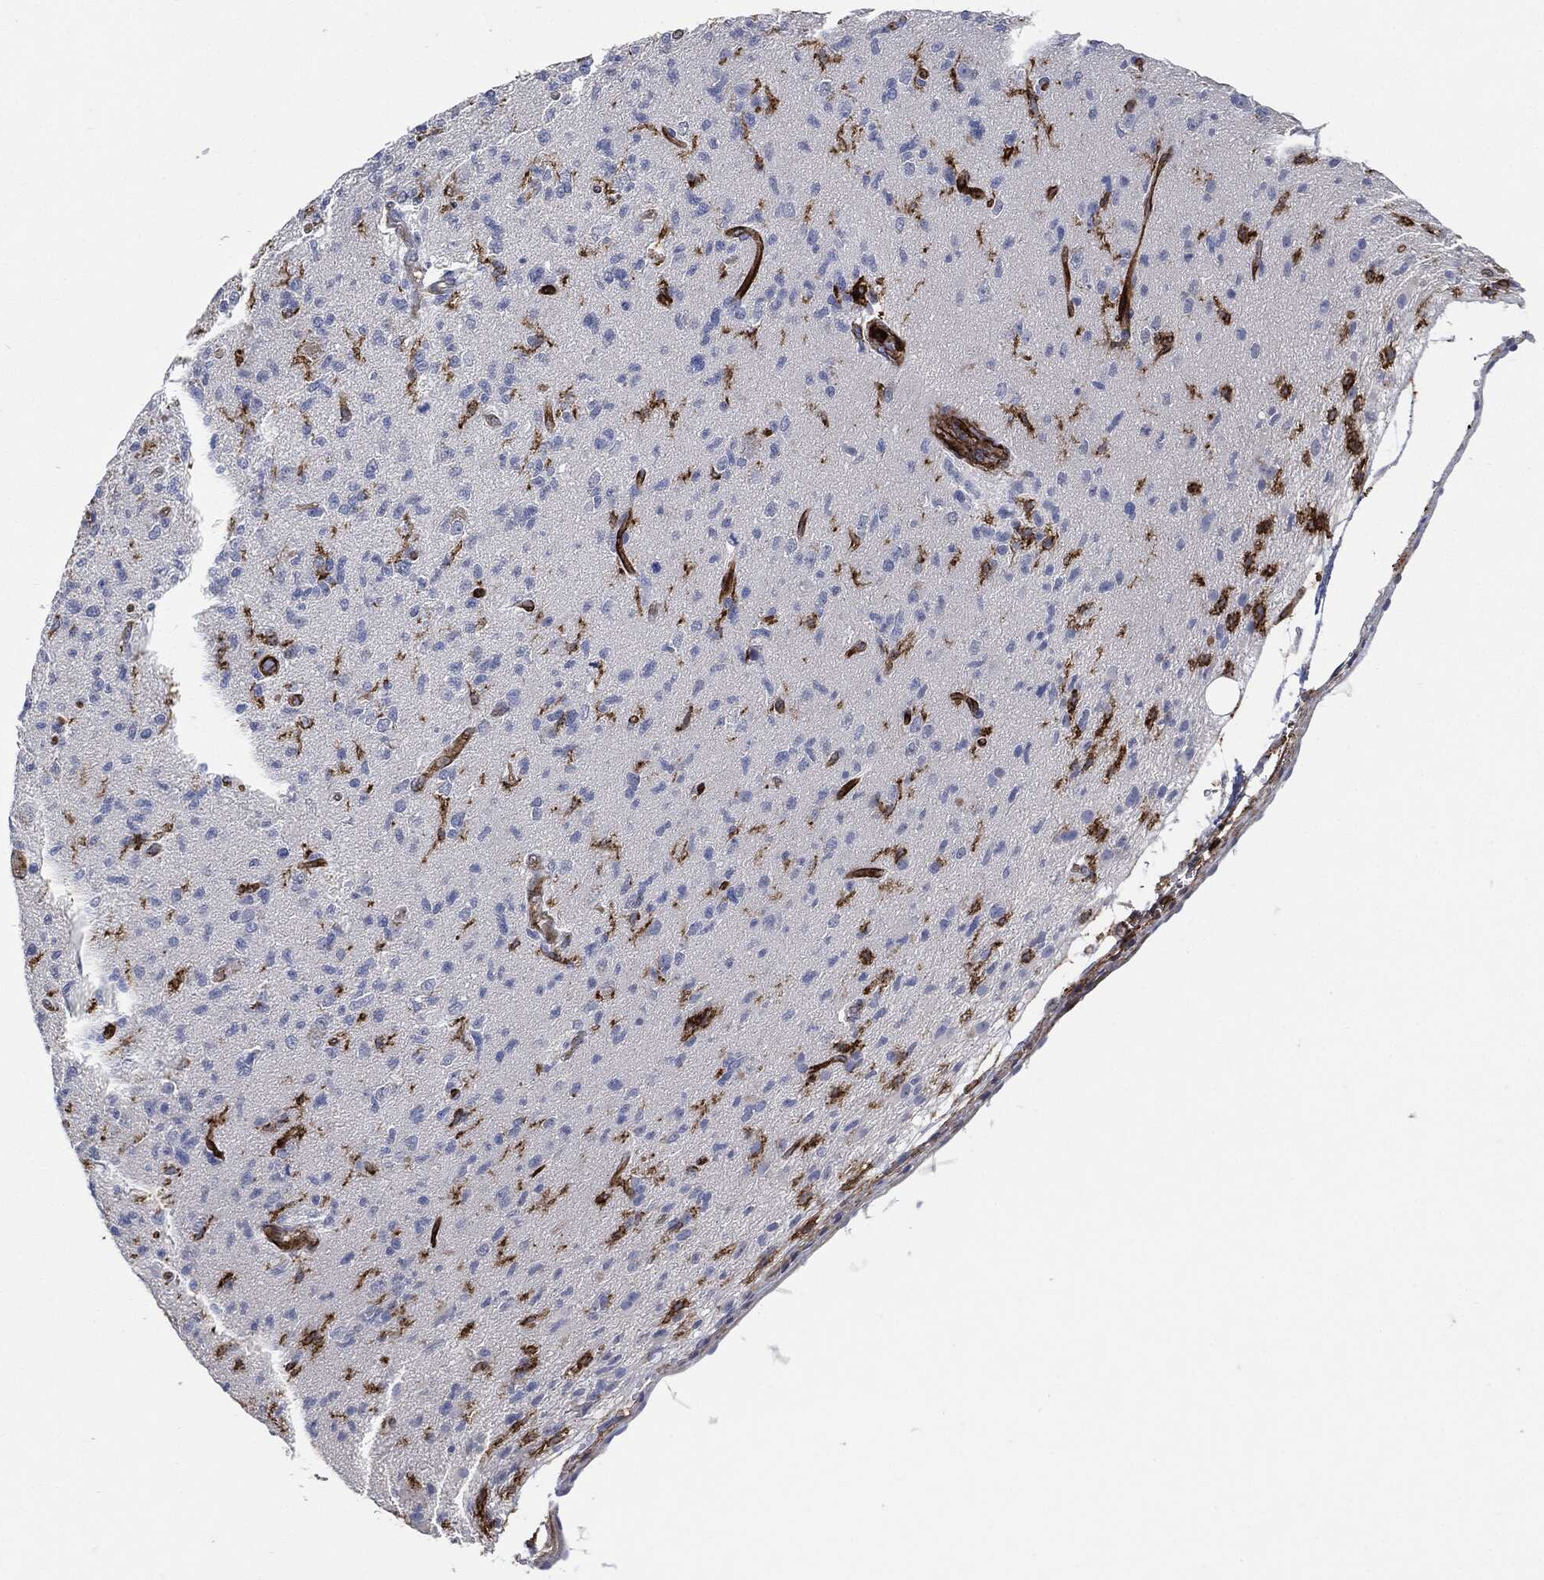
{"staining": {"intensity": "negative", "quantity": "none", "location": "none"}, "tissue": "glioma", "cell_type": "Tumor cells", "image_type": "cancer", "snomed": [{"axis": "morphology", "description": "Glioma, malignant, High grade"}, {"axis": "topography", "description": "Brain"}], "caption": "This is a photomicrograph of immunohistochemistry staining of malignant glioma (high-grade), which shows no staining in tumor cells.", "gene": "PTPRC", "patient": {"sex": "male", "age": 56}}